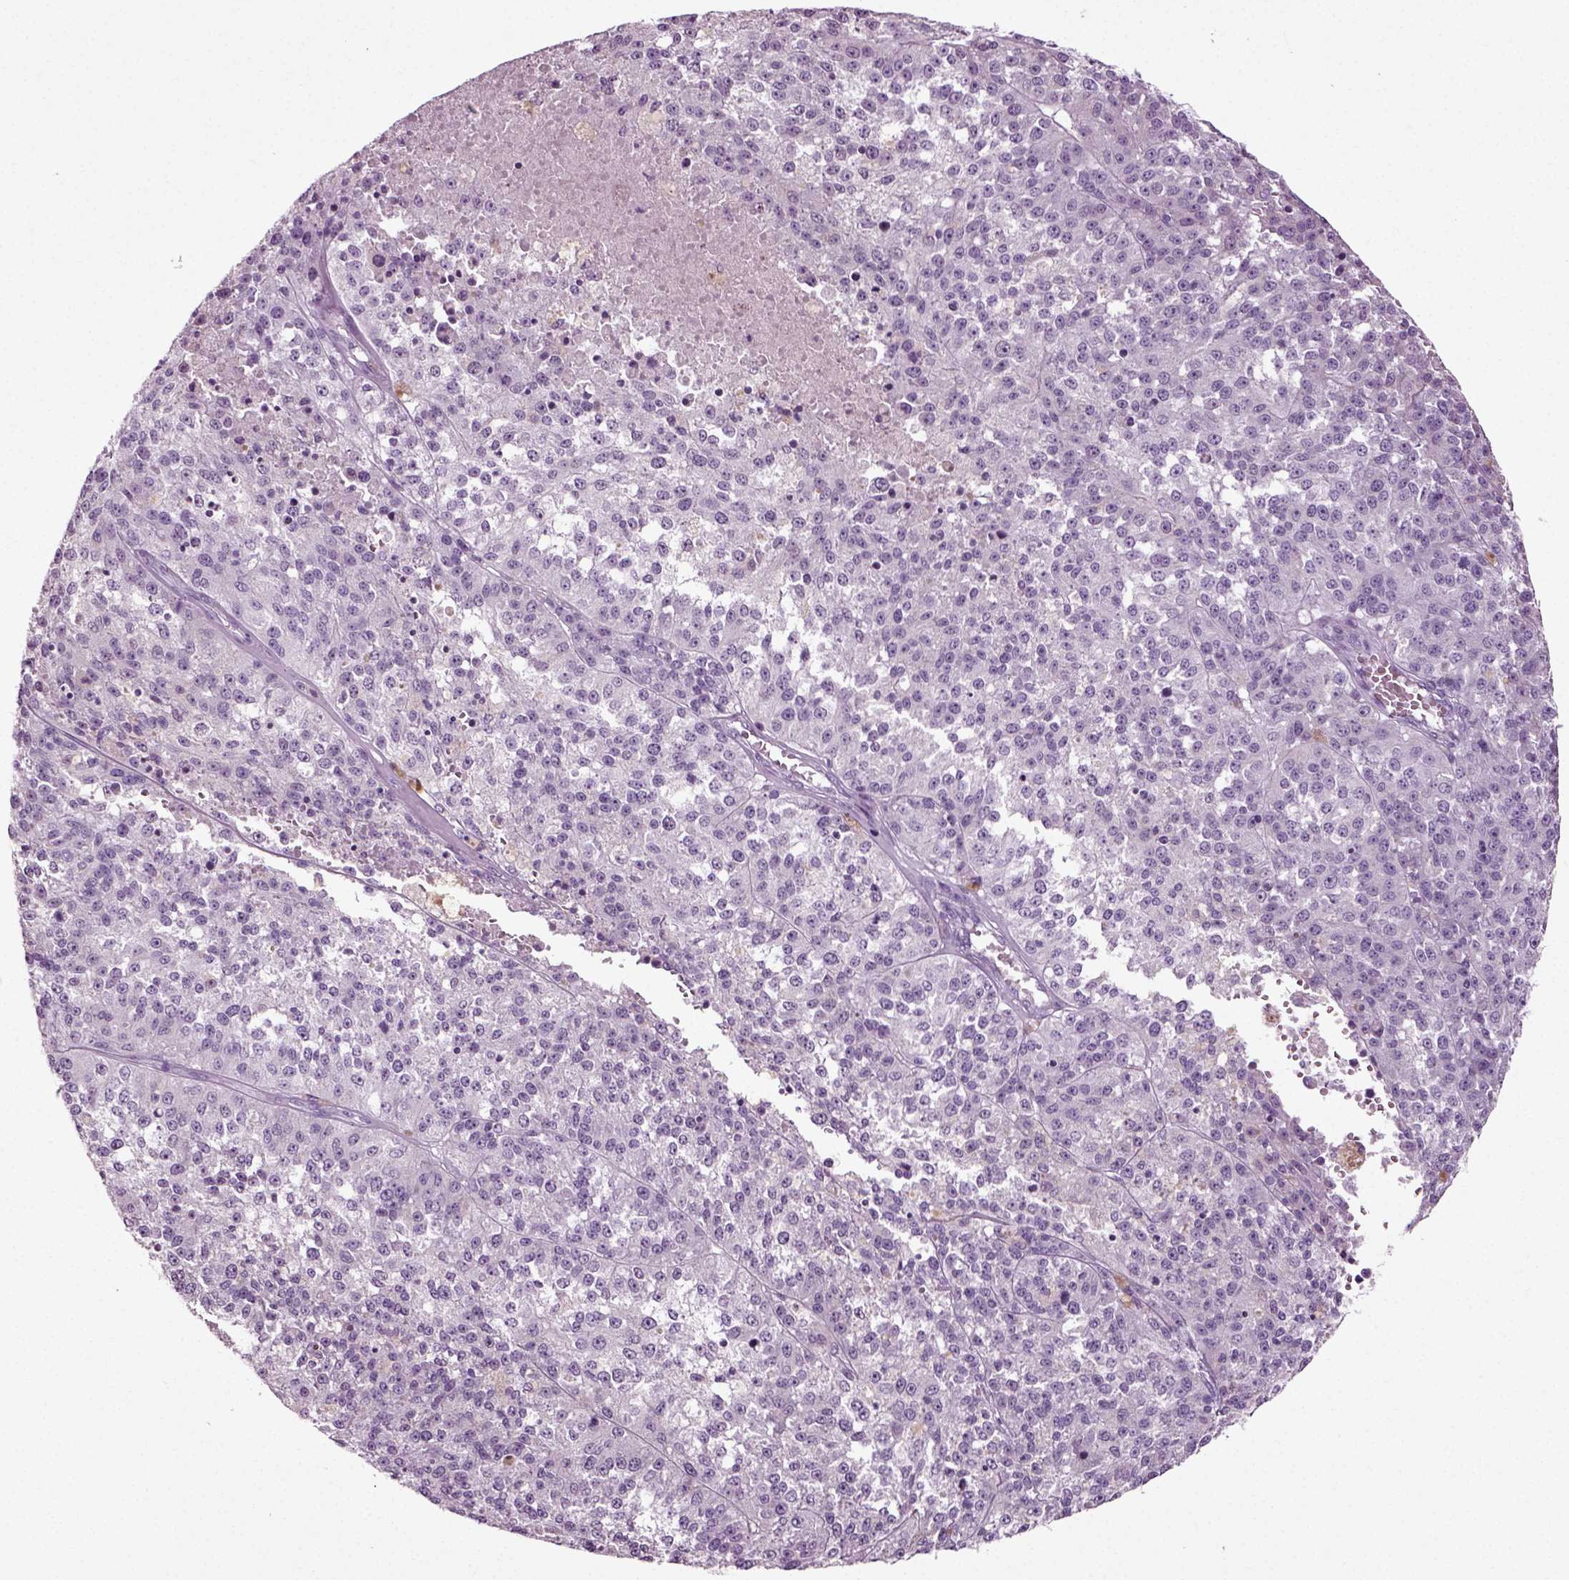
{"staining": {"intensity": "negative", "quantity": "none", "location": "none"}, "tissue": "melanoma", "cell_type": "Tumor cells", "image_type": "cancer", "snomed": [{"axis": "morphology", "description": "Malignant melanoma, Metastatic site"}, {"axis": "topography", "description": "Lymph node"}], "caption": "High magnification brightfield microscopy of malignant melanoma (metastatic site) stained with DAB (brown) and counterstained with hematoxylin (blue): tumor cells show no significant positivity.", "gene": "SLC26A8", "patient": {"sex": "female", "age": 64}}